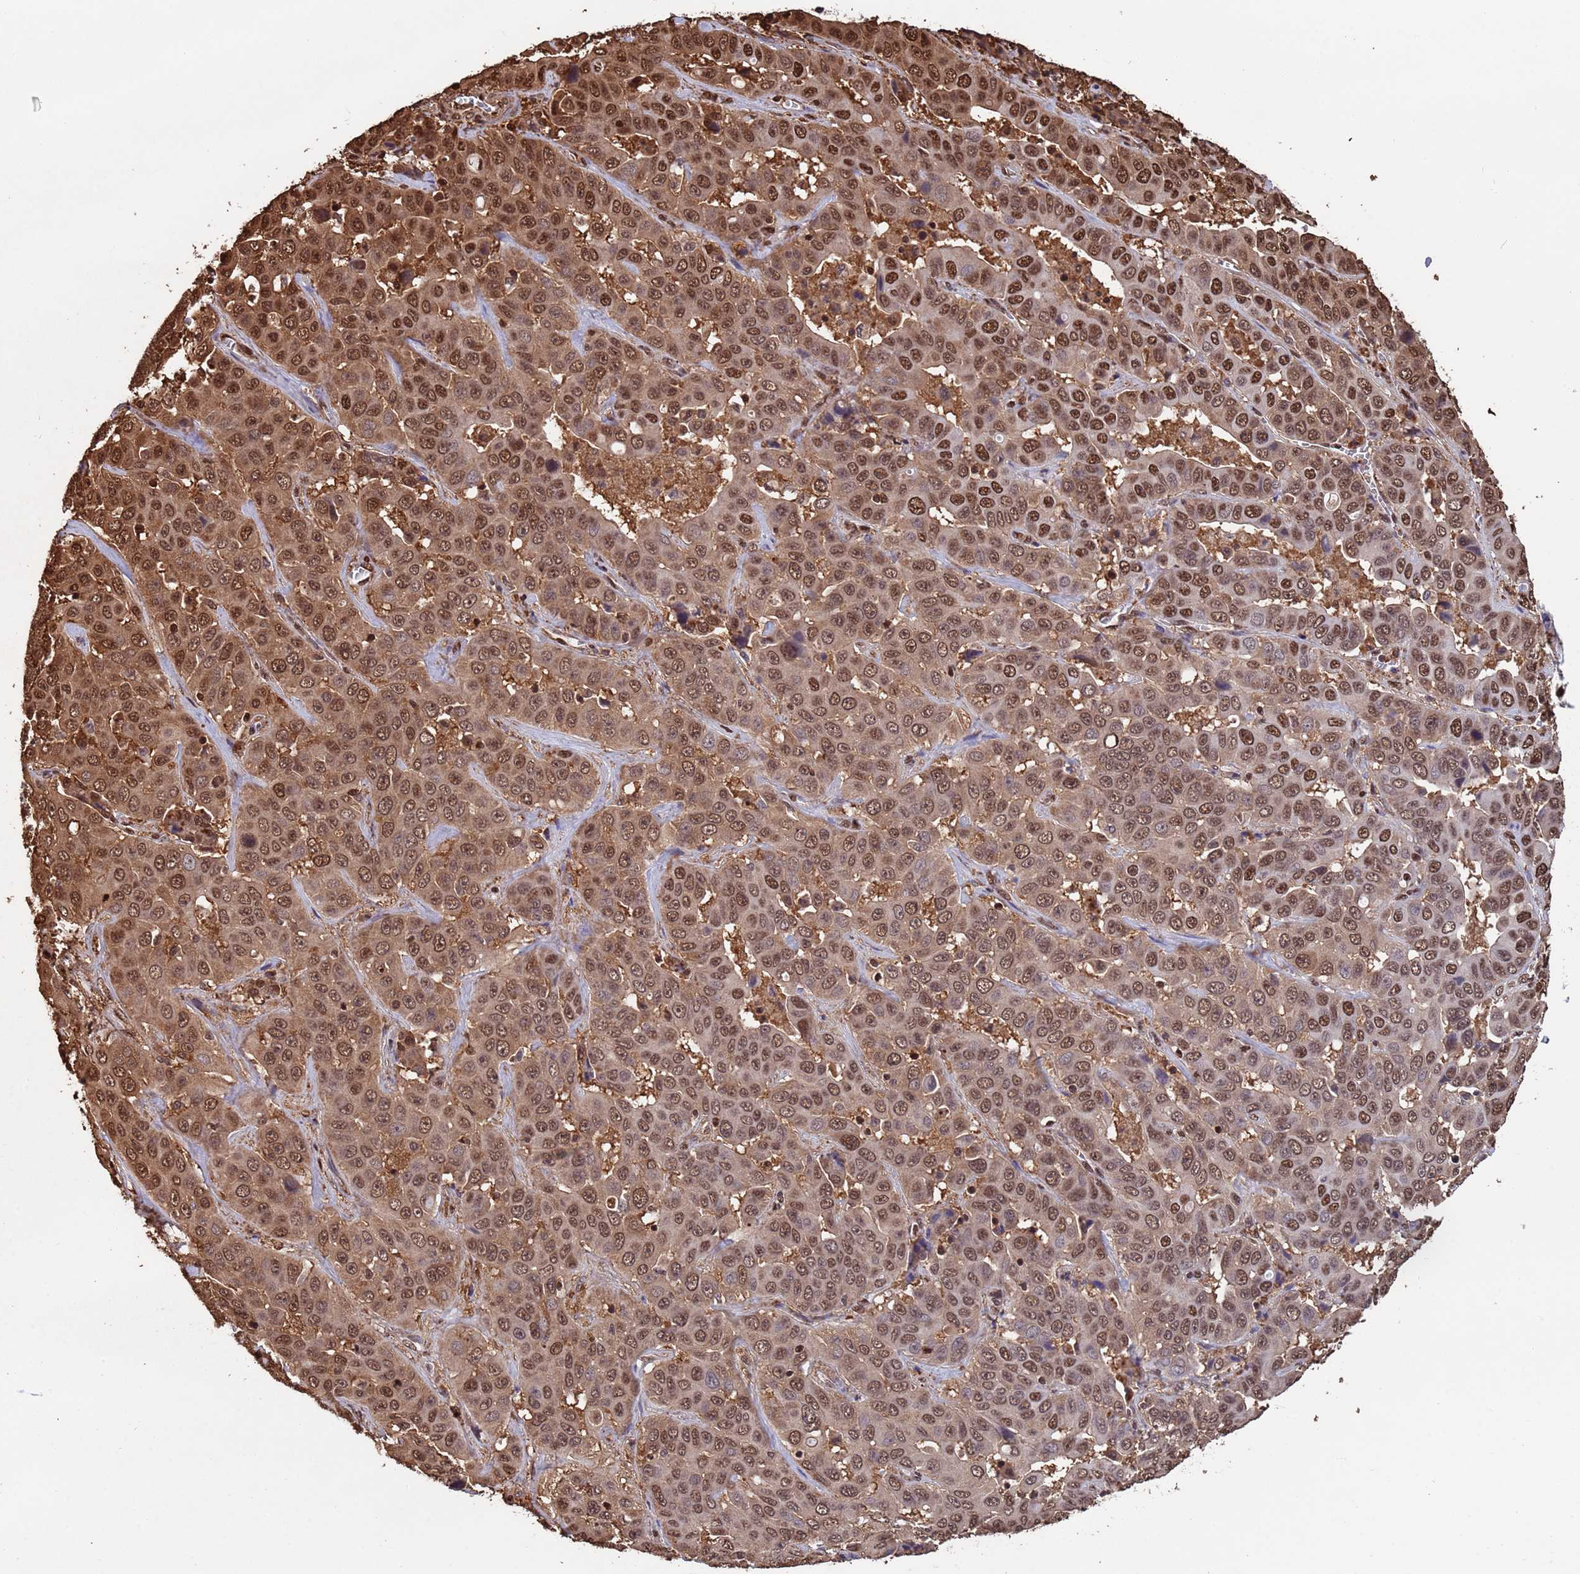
{"staining": {"intensity": "moderate", "quantity": ">75%", "location": "cytoplasmic/membranous,nuclear"}, "tissue": "liver cancer", "cell_type": "Tumor cells", "image_type": "cancer", "snomed": [{"axis": "morphology", "description": "Cholangiocarcinoma"}, {"axis": "topography", "description": "Liver"}], "caption": "Liver cholangiocarcinoma stained with DAB (3,3'-diaminobenzidine) immunohistochemistry (IHC) displays medium levels of moderate cytoplasmic/membranous and nuclear expression in approximately >75% of tumor cells.", "gene": "SUMO4", "patient": {"sex": "female", "age": 52}}